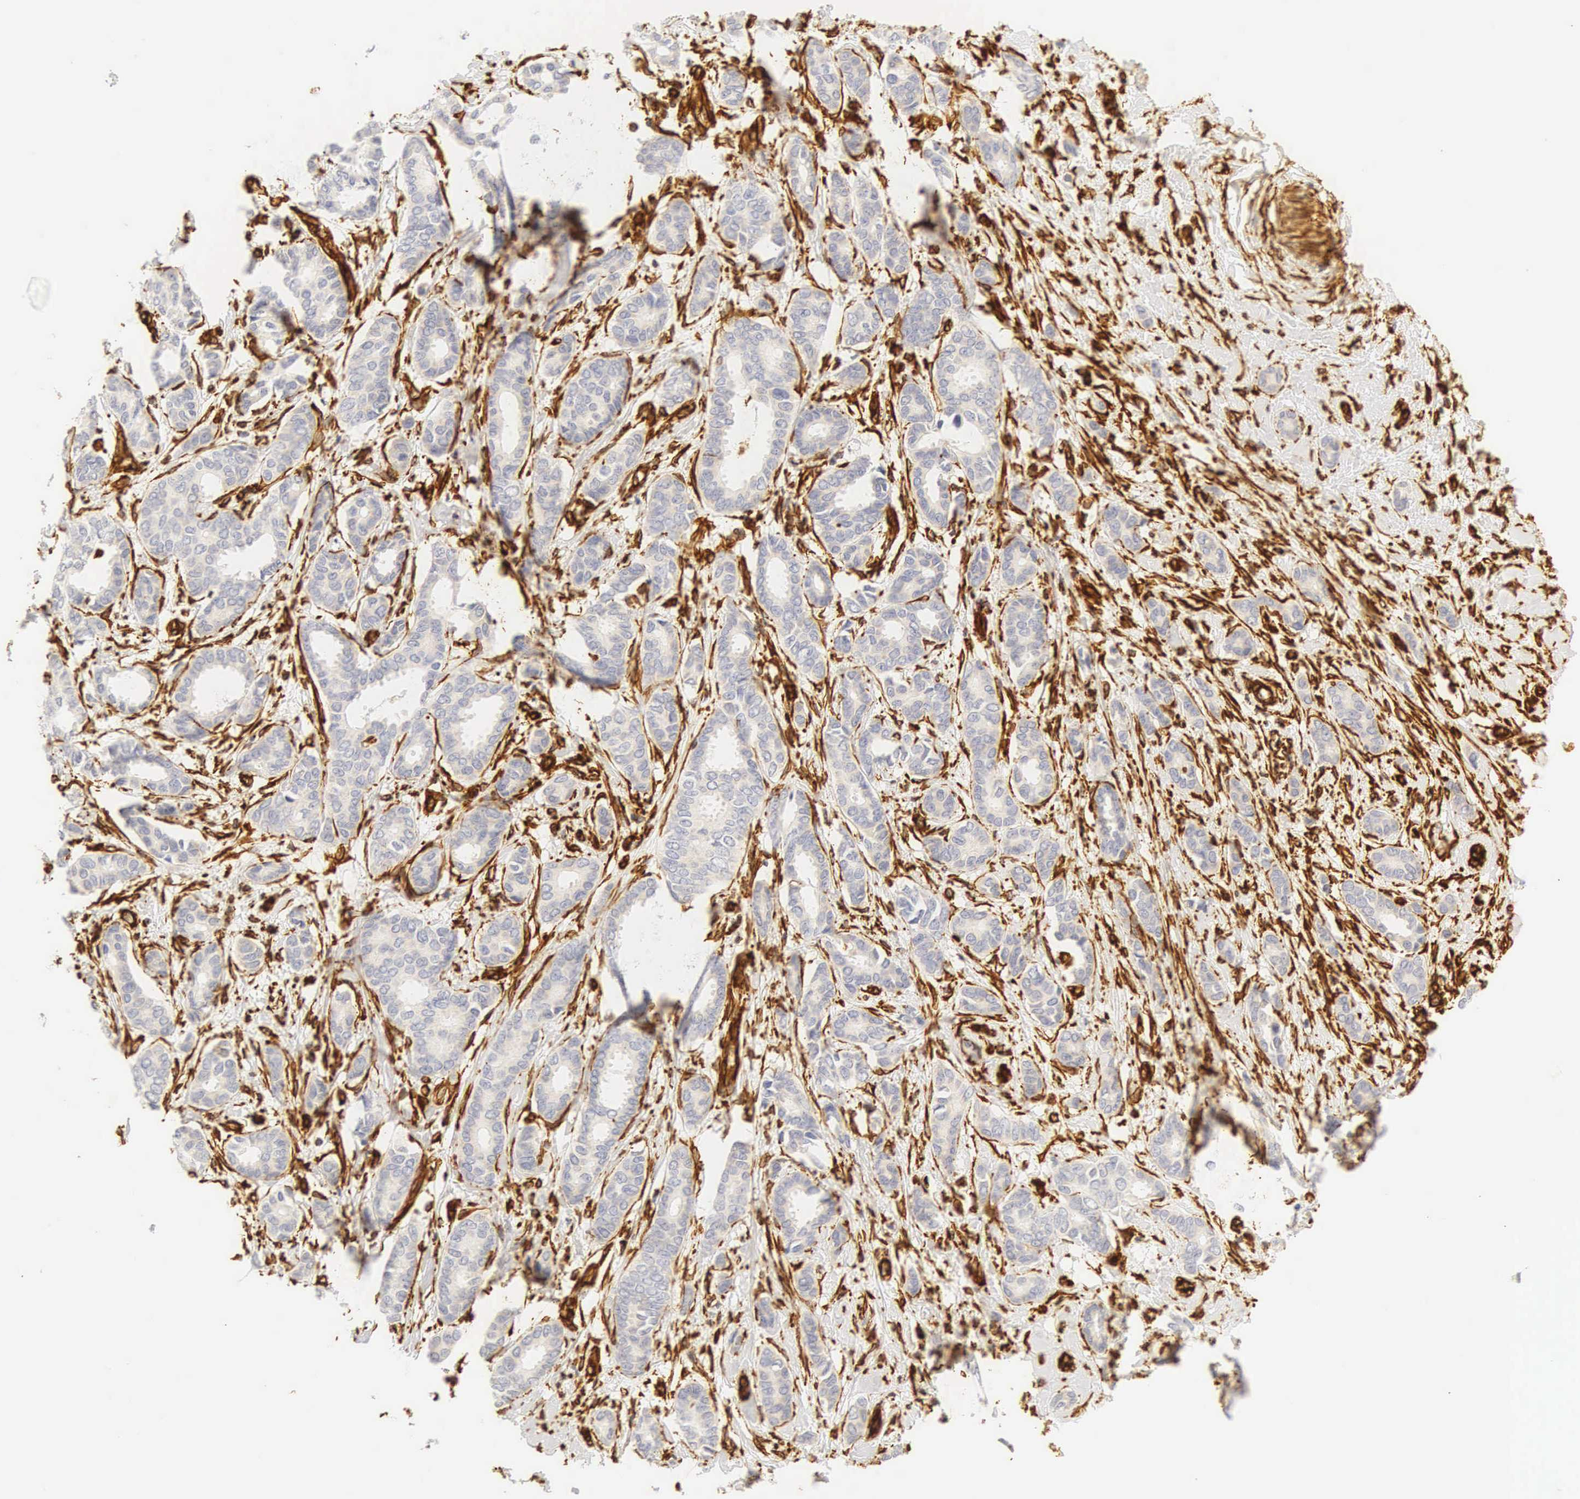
{"staining": {"intensity": "negative", "quantity": "none", "location": "none"}, "tissue": "breast cancer", "cell_type": "Tumor cells", "image_type": "cancer", "snomed": [{"axis": "morphology", "description": "Duct carcinoma"}, {"axis": "topography", "description": "Breast"}], "caption": "A micrograph of human breast cancer (intraductal carcinoma) is negative for staining in tumor cells. (DAB (3,3'-diaminobenzidine) immunohistochemistry (IHC) visualized using brightfield microscopy, high magnification).", "gene": "VIM", "patient": {"sex": "female", "age": 50}}